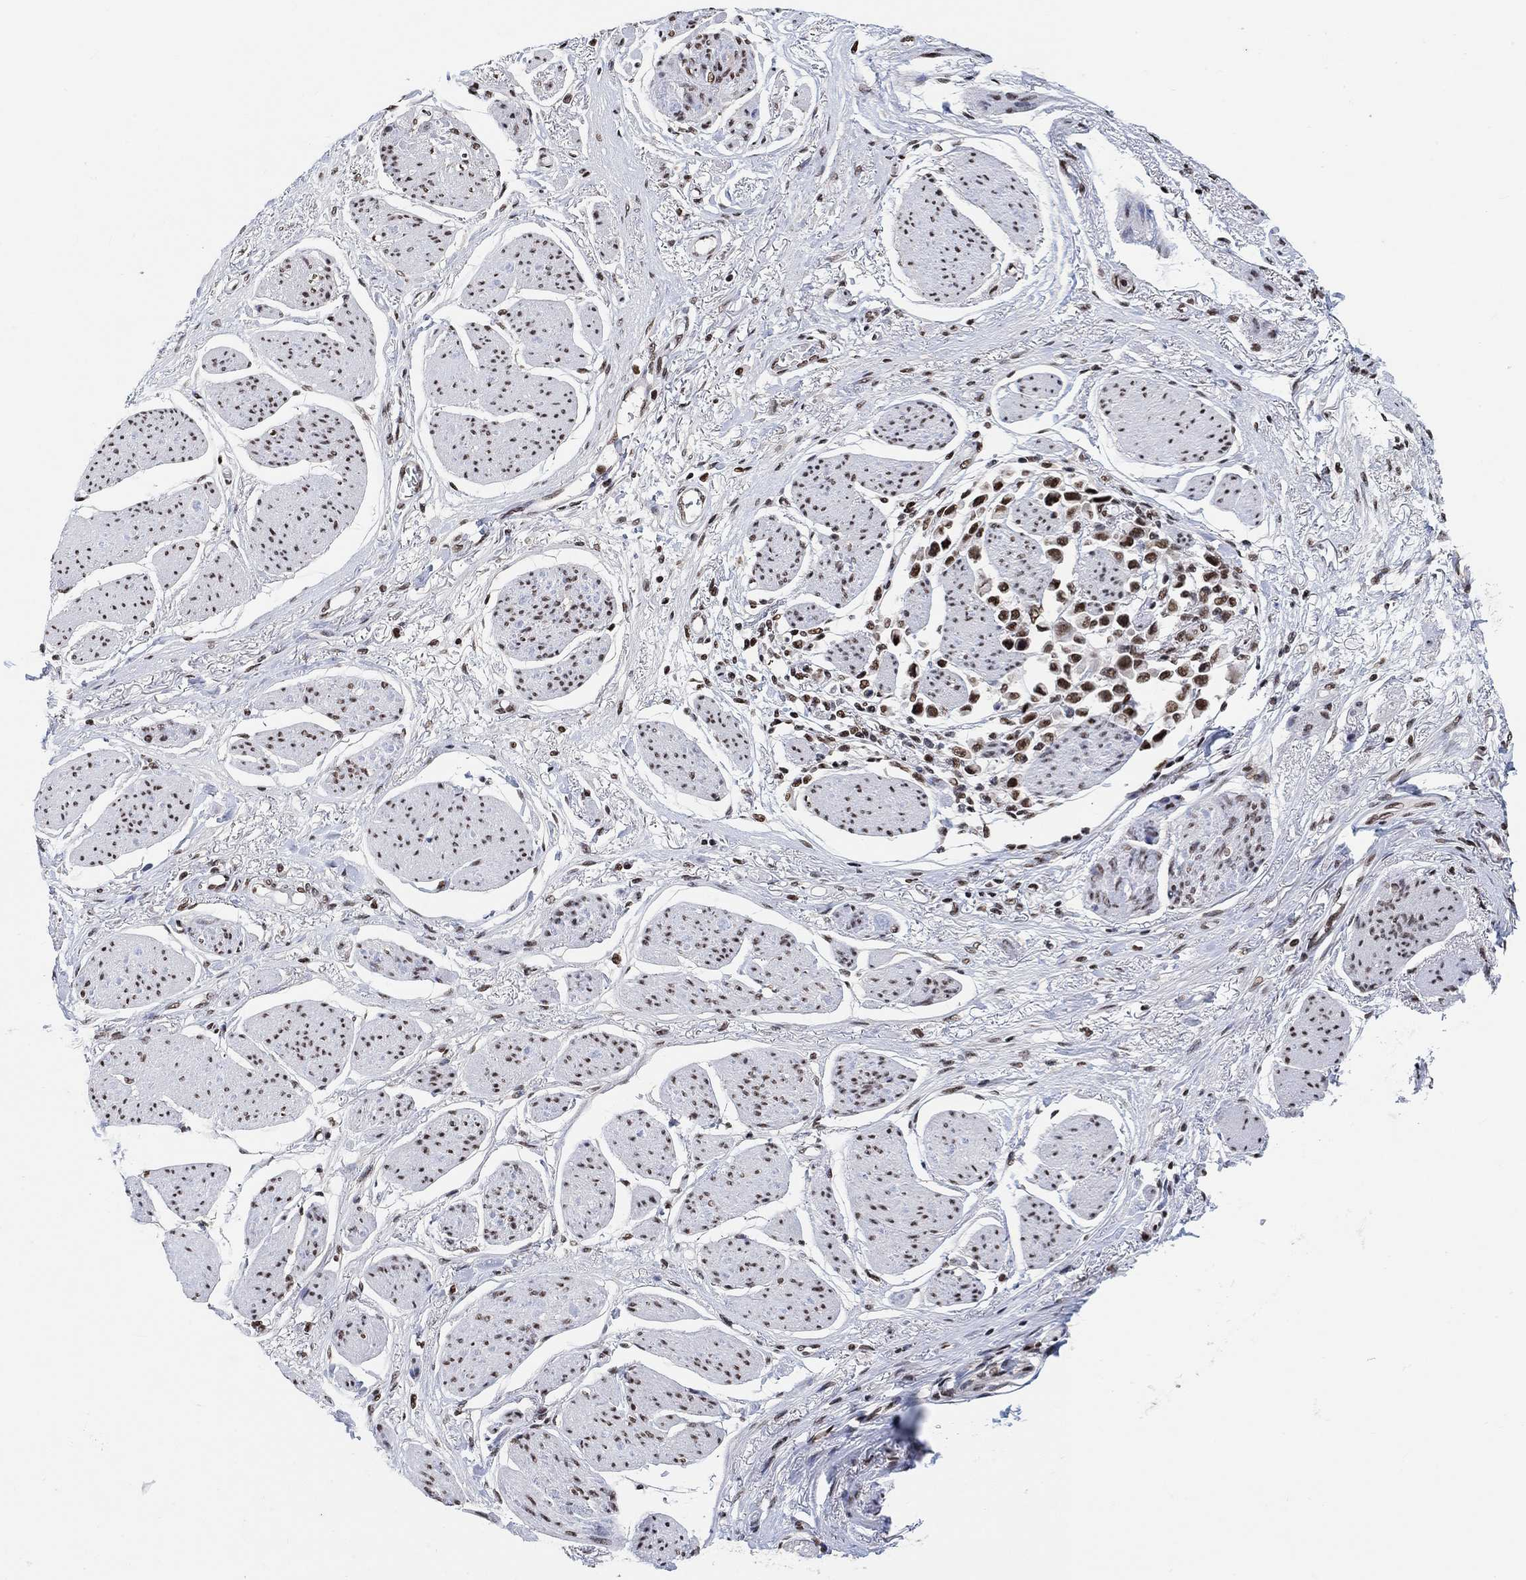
{"staining": {"intensity": "strong", "quantity": ">75%", "location": "nuclear"}, "tissue": "stomach cancer", "cell_type": "Tumor cells", "image_type": "cancer", "snomed": [{"axis": "morphology", "description": "Adenocarcinoma, NOS"}, {"axis": "topography", "description": "Stomach"}], "caption": "Protein staining of adenocarcinoma (stomach) tissue exhibits strong nuclear staining in approximately >75% of tumor cells. (Brightfield microscopy of DAB IHC at high magnification).", "gene": "USP39", "patient": {"sex": "female", "age": 81}}